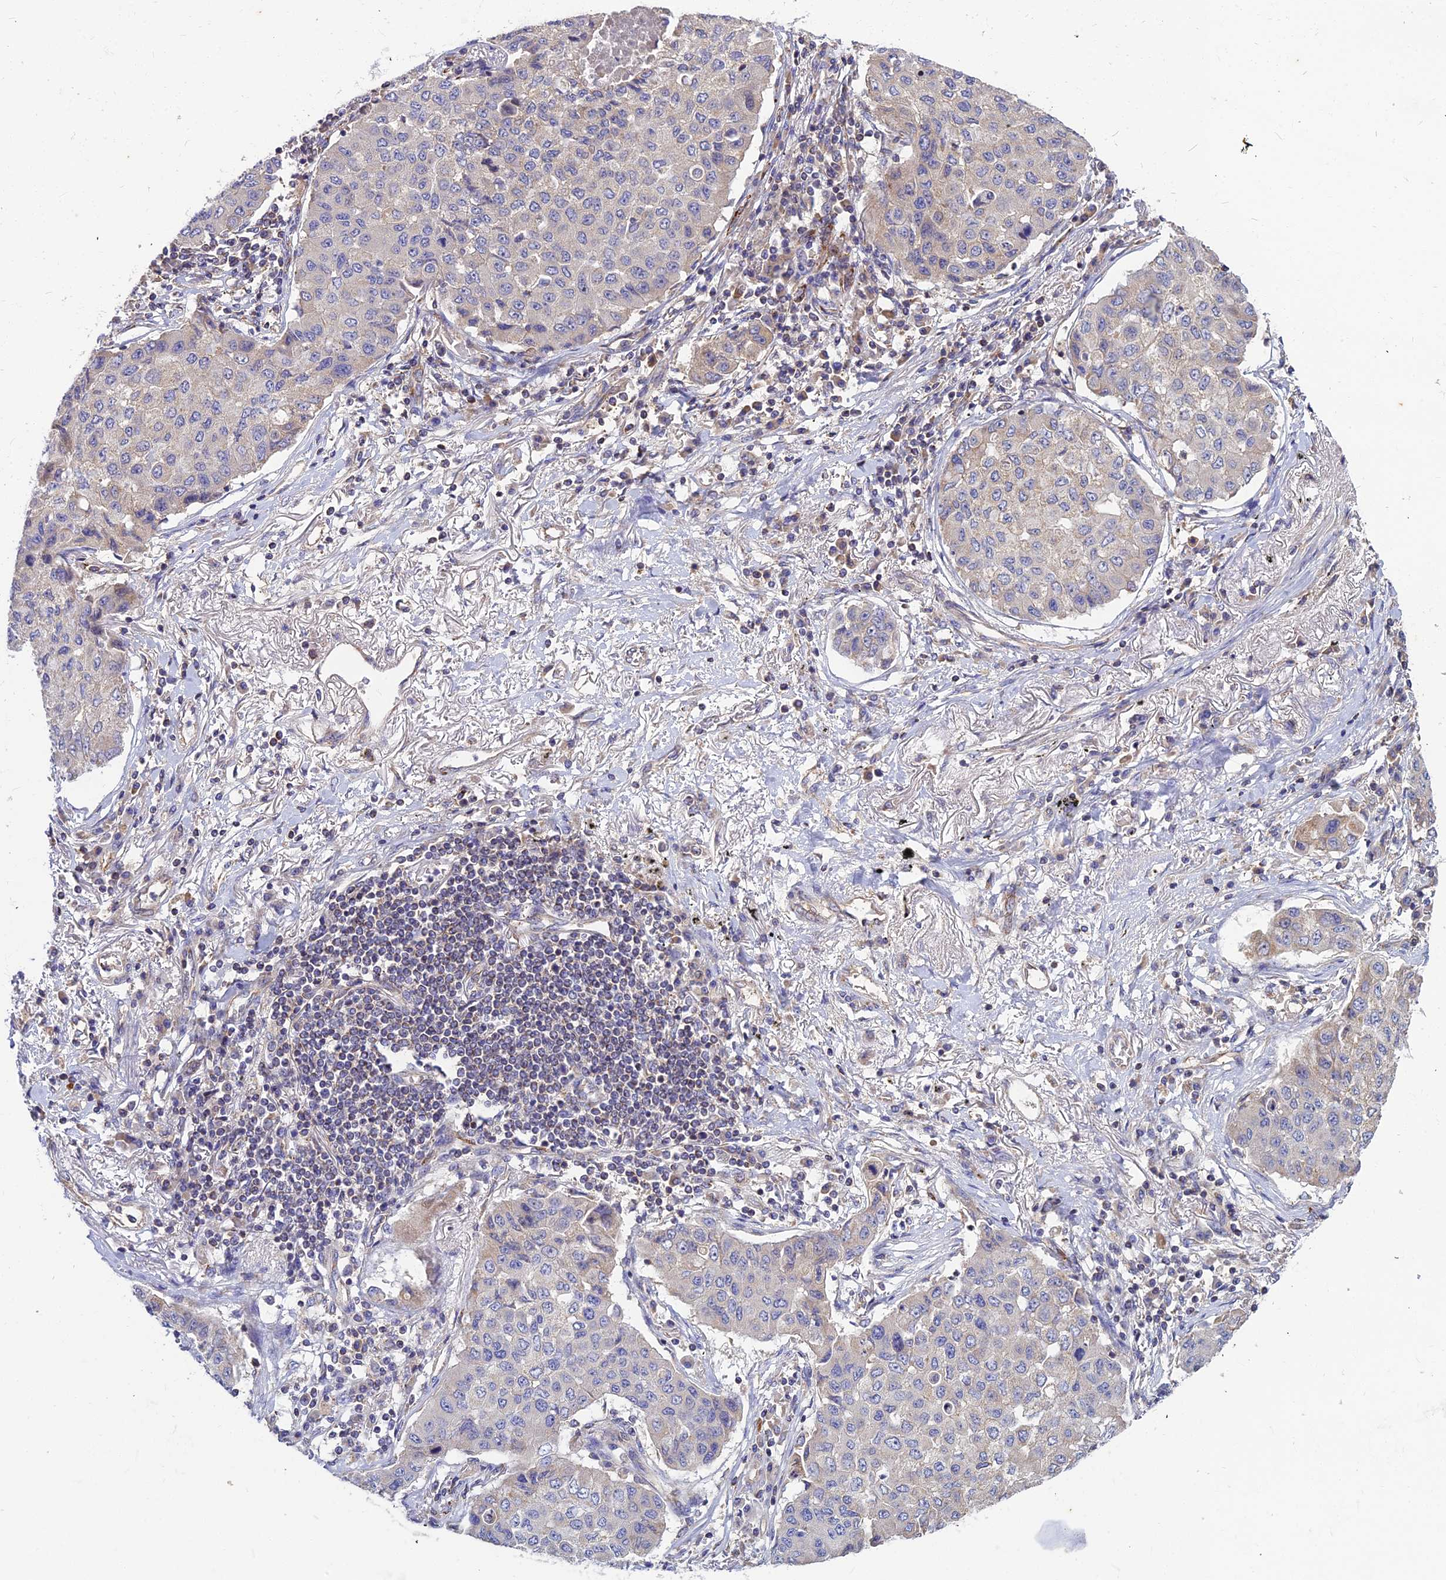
{"staining": {"intensity": "negative", "quantity": "none", "location": "none"}, "tissue": "lung cancer", "cell_type": "Tumor cells", "image_type": "cancer", "snomed": [{"axis": "morphology", "description": "Squamous cell carcinoma, NOS"}, {"axis": "topography", "description": "Lung"}], "caption": "Tumor cells are negative for brown protein staining in lung cancer (squamous cell carcinoma). (DAB immunohistochemistry visualized using brightfield microscopy, high magnification).", "gene": "ASPHD1", "patient": {"sex": "male", "age": 74}}